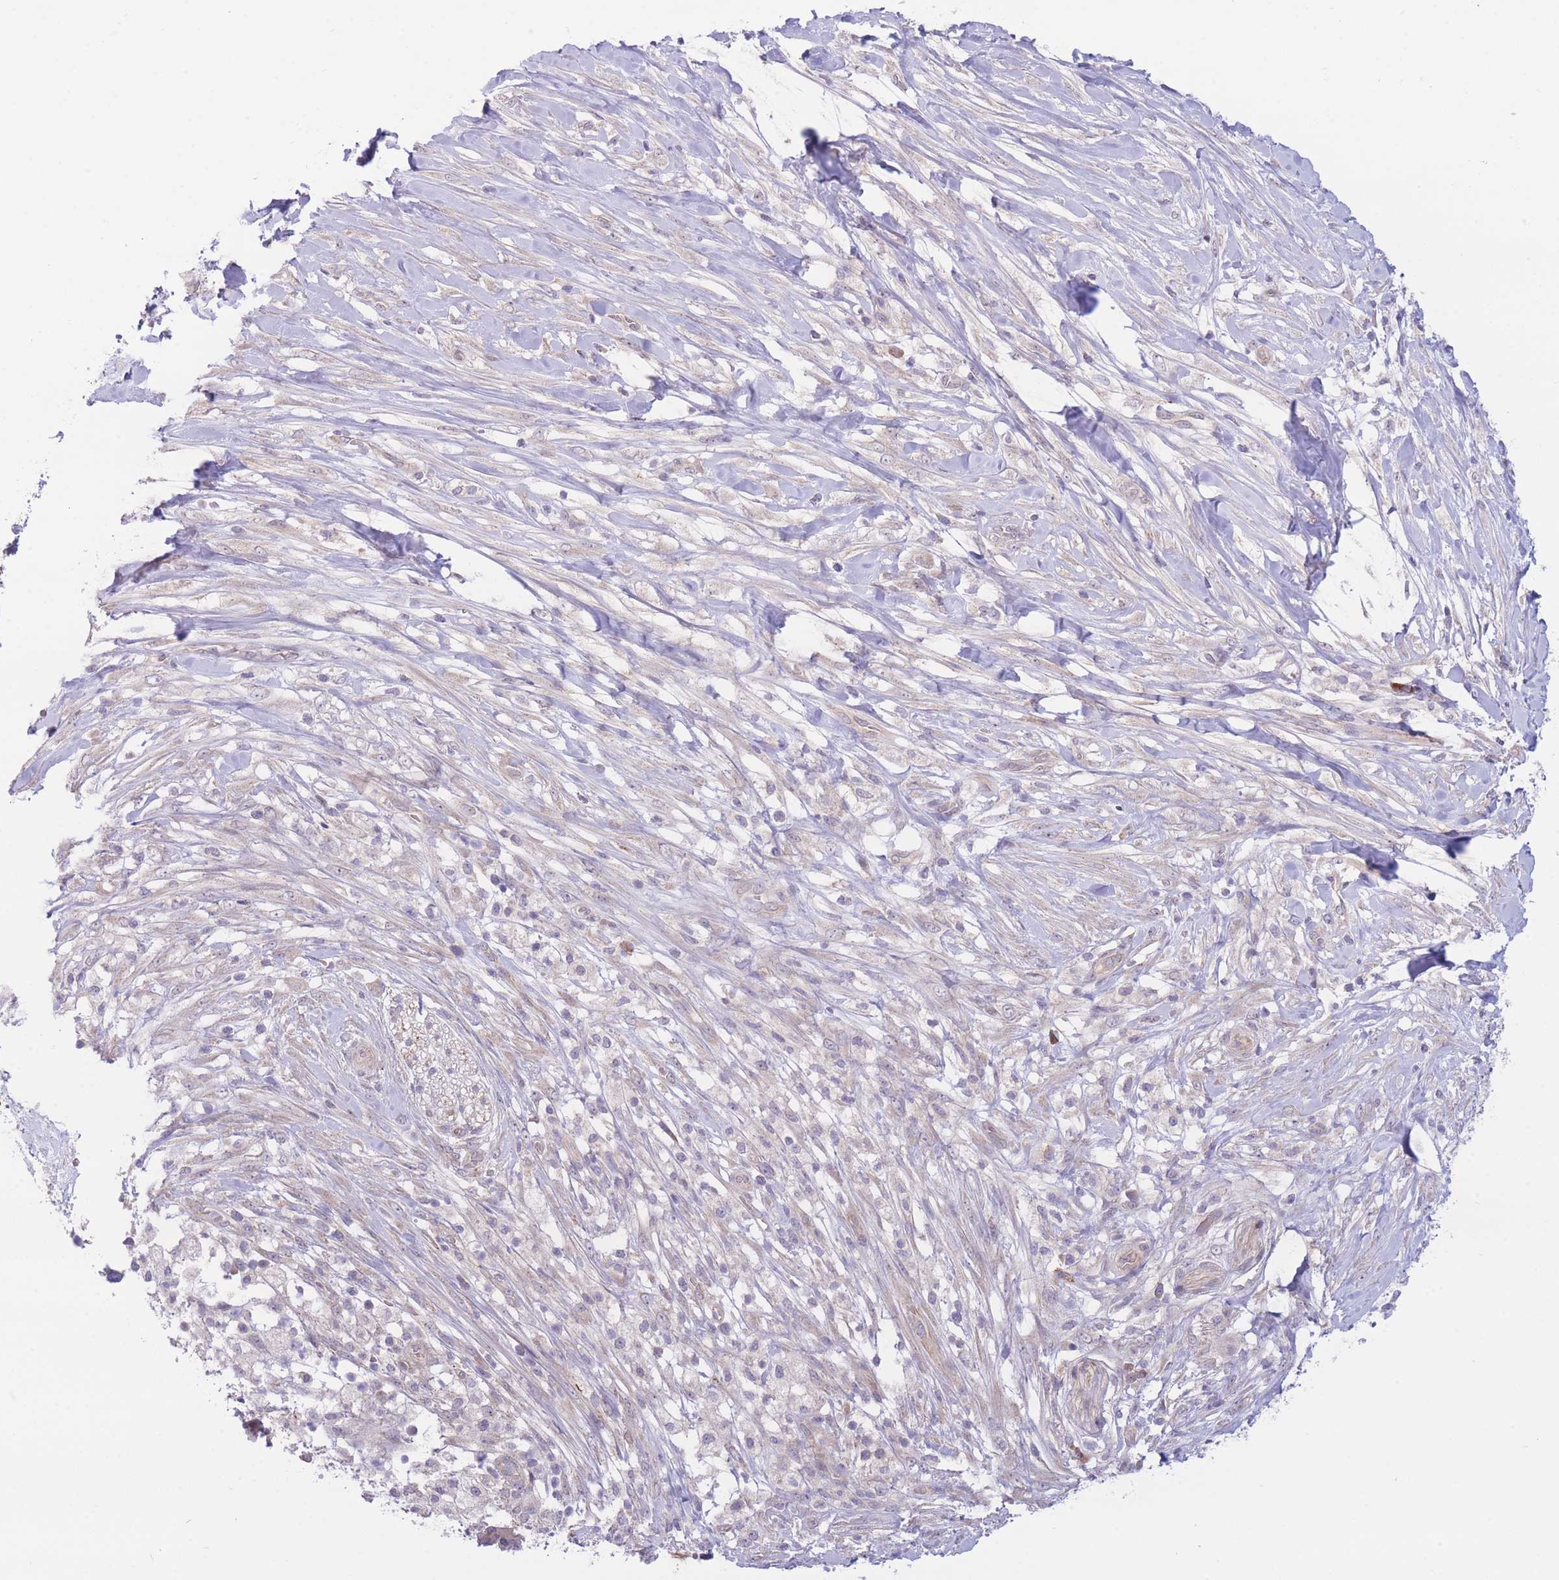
{"staining": {"intensity": "negative", "quantity": "none", "location": "none"}, "tissue": "pancreatic cancer", "cell_type": "Tumor cells", "image_type": "cancer", "snomed": [{"axis": "morphology", "description": "Adenocarcinoma, NOS"}, {"axis": "topography", "description": "Pancreas"}], "caption": "There is no significant staining in tumor cells of adenocarcinoma (pancreatic).", "gene": "CDC25B", "patient": {"sex": "female", "age": 72}}